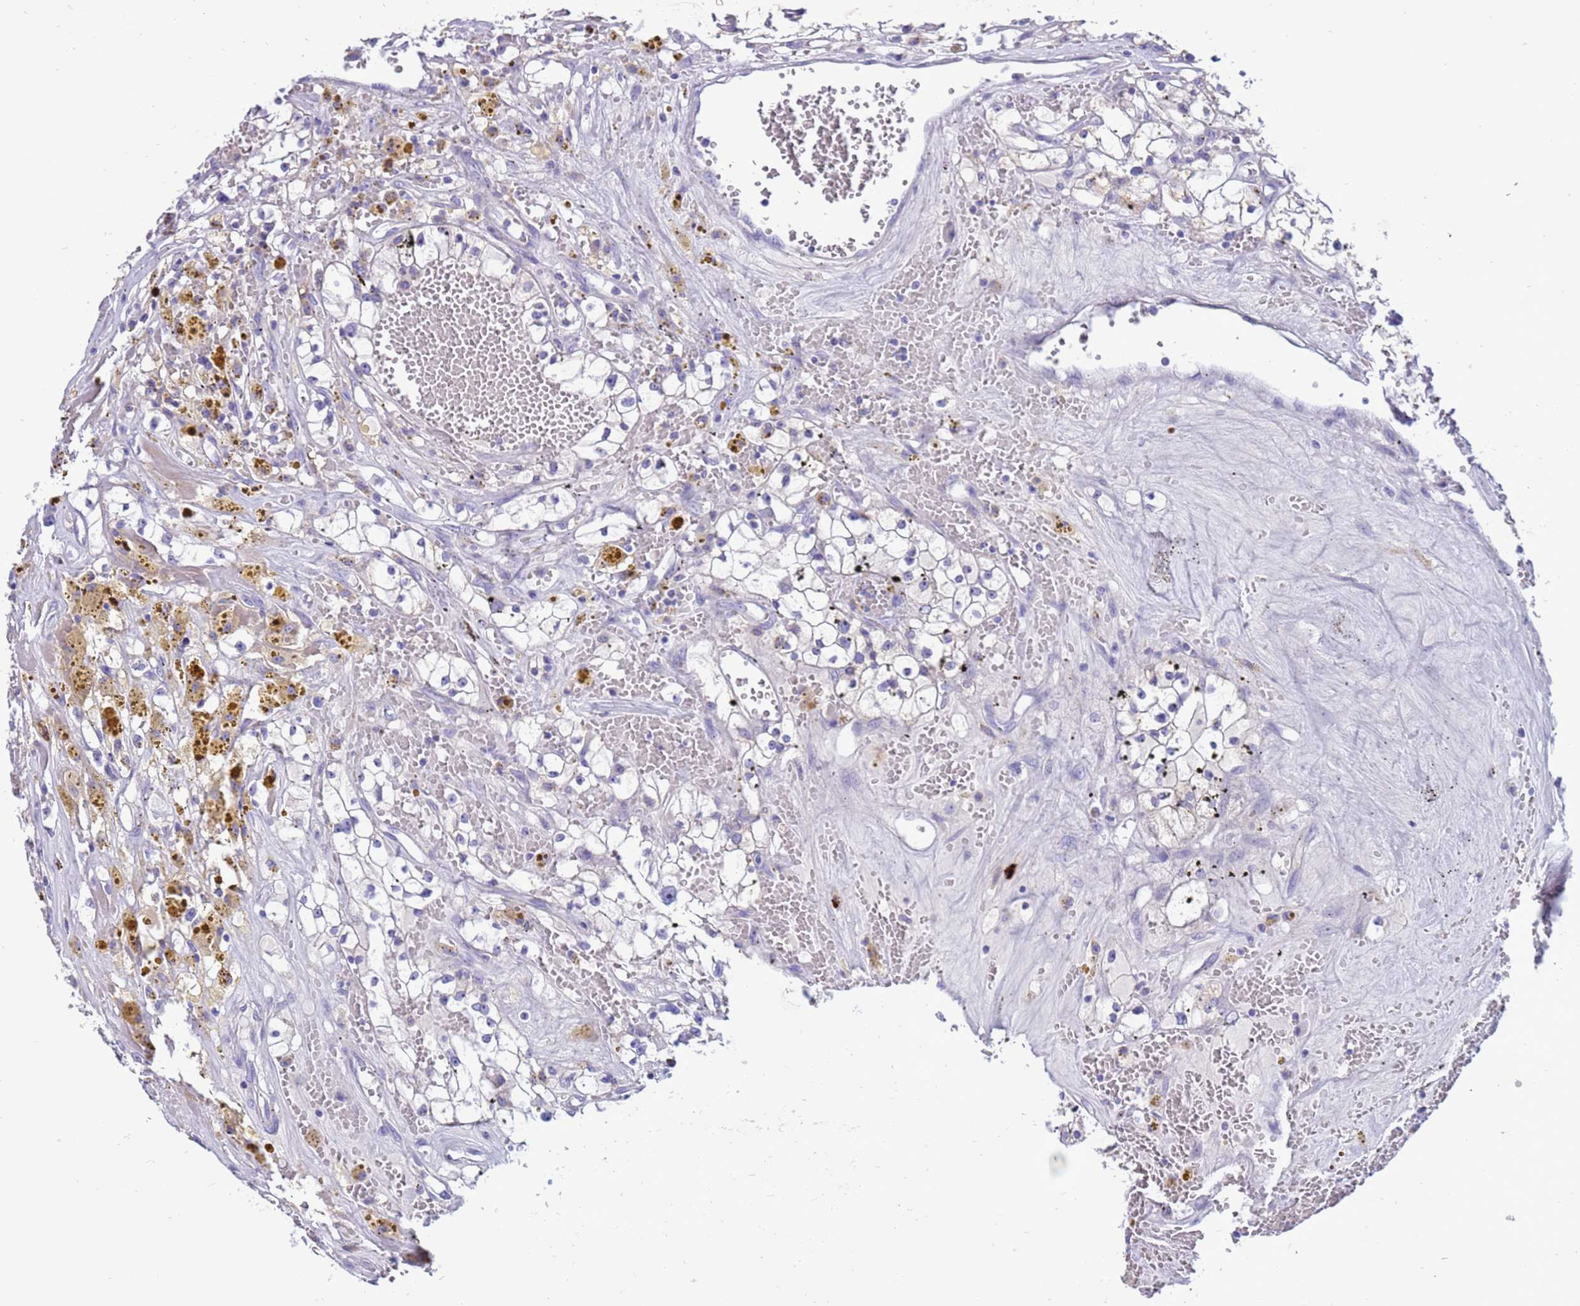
{"staining": {"intensity": "negative", "quantity": "none", "location": "none"}, "tissue": "renal cancer", "cell_type": "Tumor cells", "image_type": "cancer", "snomed": [{"axis": "morphology", "description": "Adenocarcinoma, NOS"}, {"axis": "topography", "description": "Kidney"}], "caption": "Immunohistochemical staining of renal adenocarcinoma shows no significant staining in tumor cells. Nuclei are stained in blue.", "gene": "PDE10A", "patient": {"sex": "male", "age": 56}}